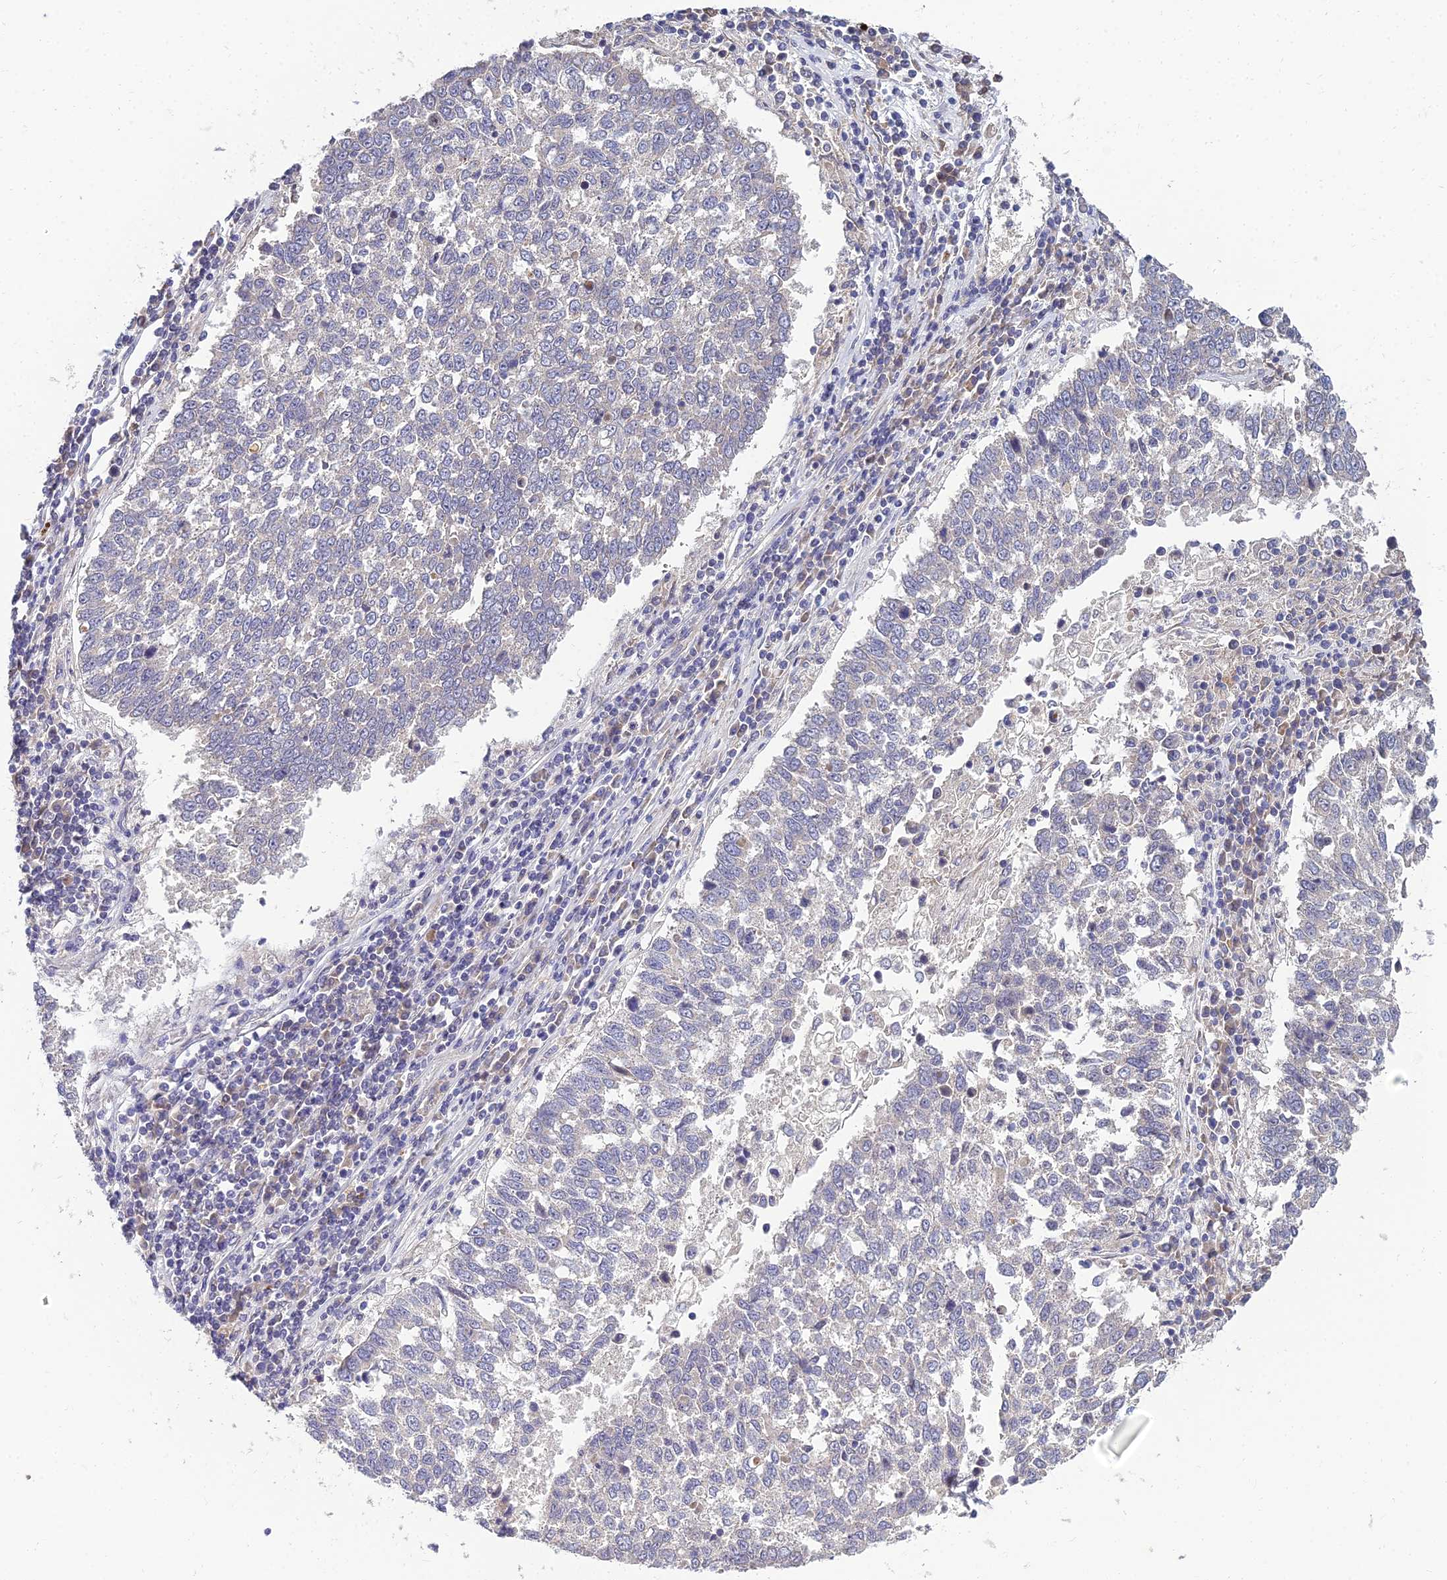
{"staining": {"intensity": "negative", "quantity": "none", "location": "none"}, "tissue": "lung cancer", "cell_type": "Tumor cells", "image_type": "cancer", "snomed": [{"axis": "morphology", "description": "Squamous cell carcinoma, NOS"}, {"axis": "topography", "description": "Lung"}], "caption": "Image shows no significant protein positivity in tumor cells of lung cancer. (DAB immunohistochemistry with hematoxylin counter stain).", "gene": "NPY", "patient": {"sex": "male", "age": 73}}